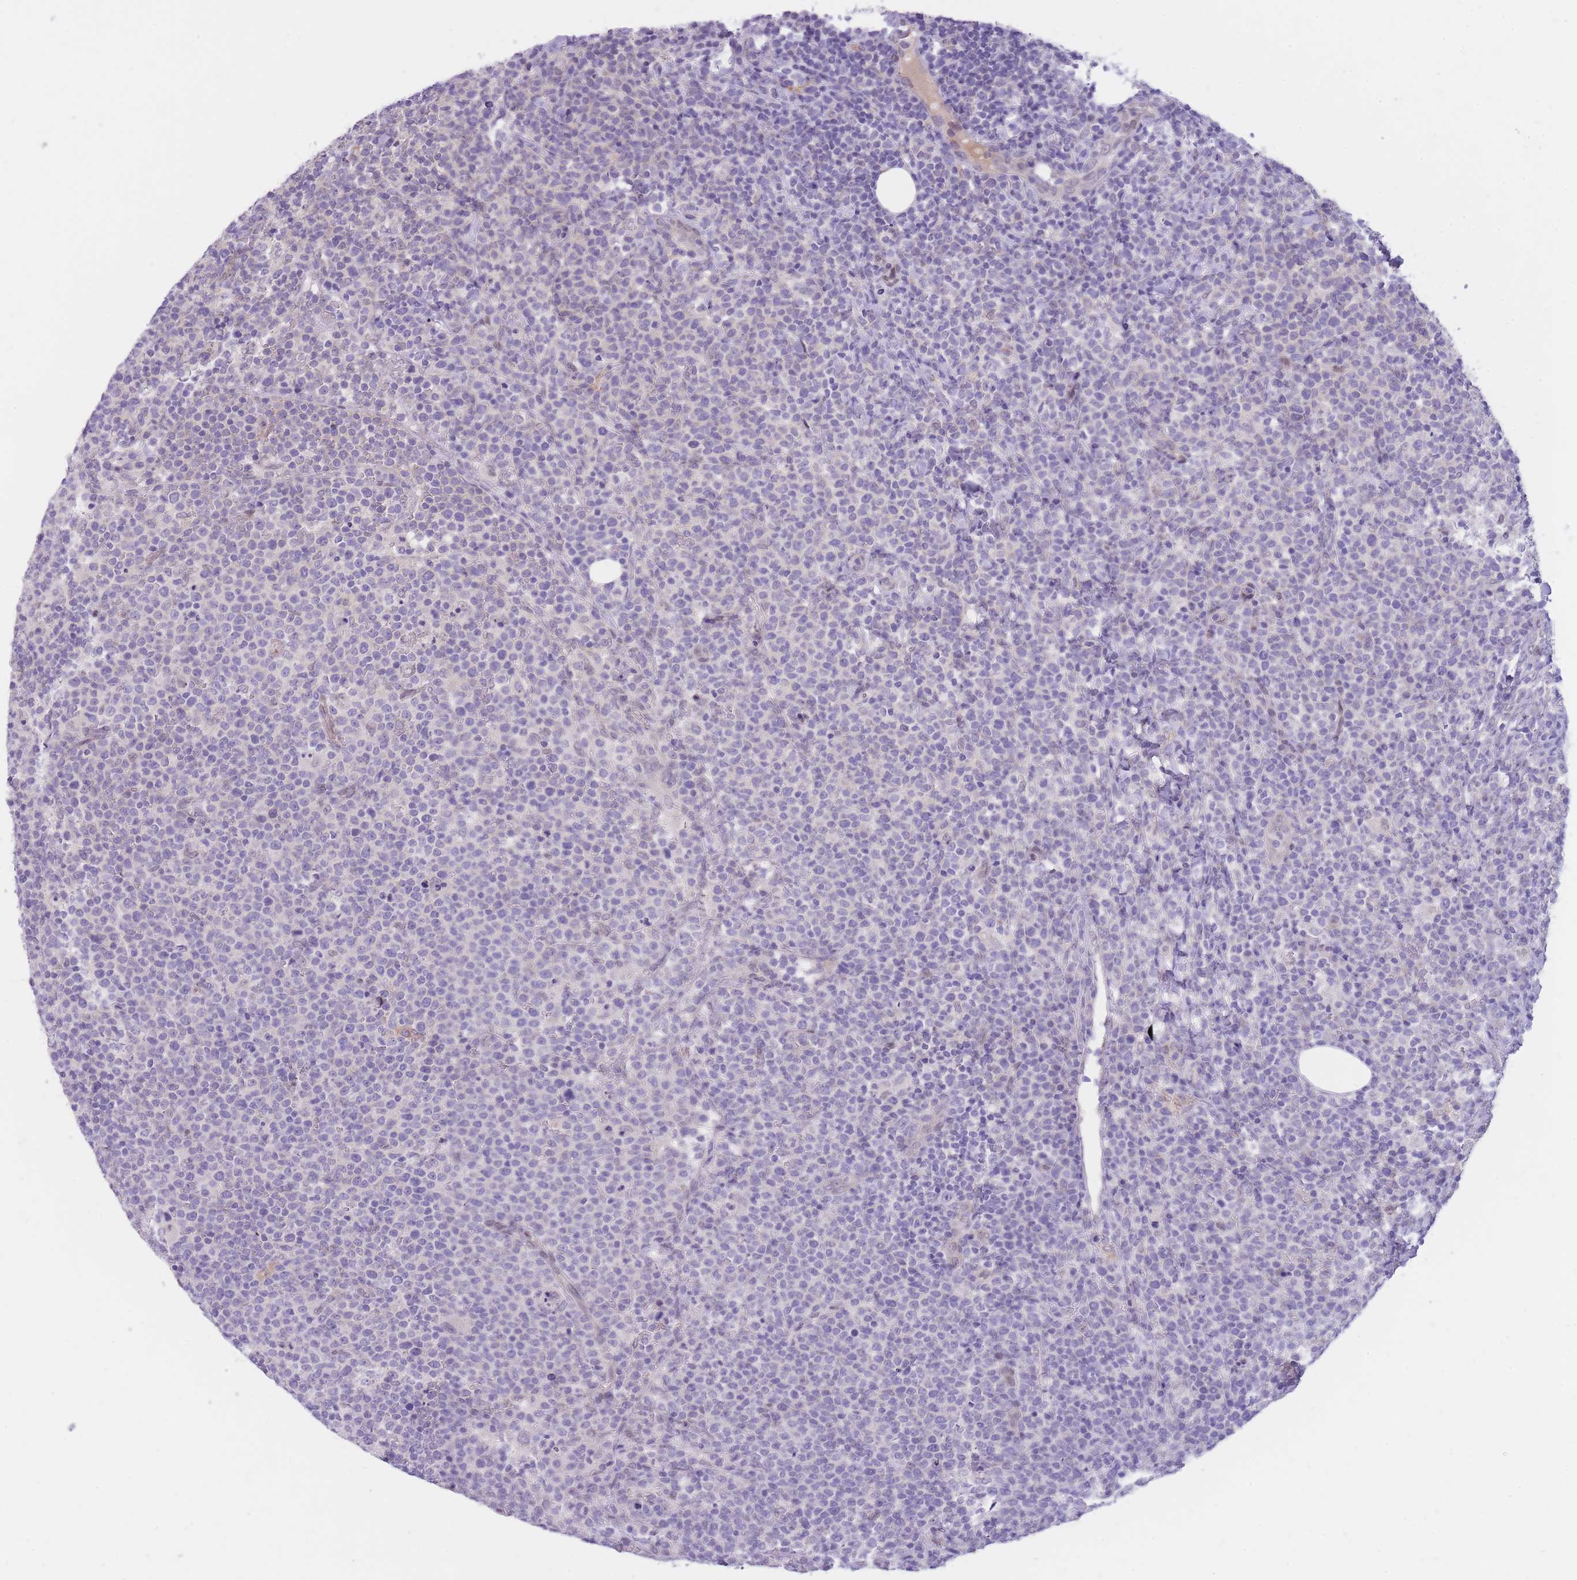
{"staining": {"intensity": "negative", "quantity": "none", "location": "none"}, "tissue": "lymphoma", "cell_type": "Tumor cells", "image_type": "cancer", "snomed": [{"axis": "morphology", "description": "Malignant lymphoma, non-Hodgkin's type, High grade"}, {"axis": "topography", "description": "Lymph node"}], "caption": "Immunohistochemistry of human lymphoma reveals no staining in tumor cells.", "gene": "HOOK2", "patient": {"sex": "male", "age": 61}}